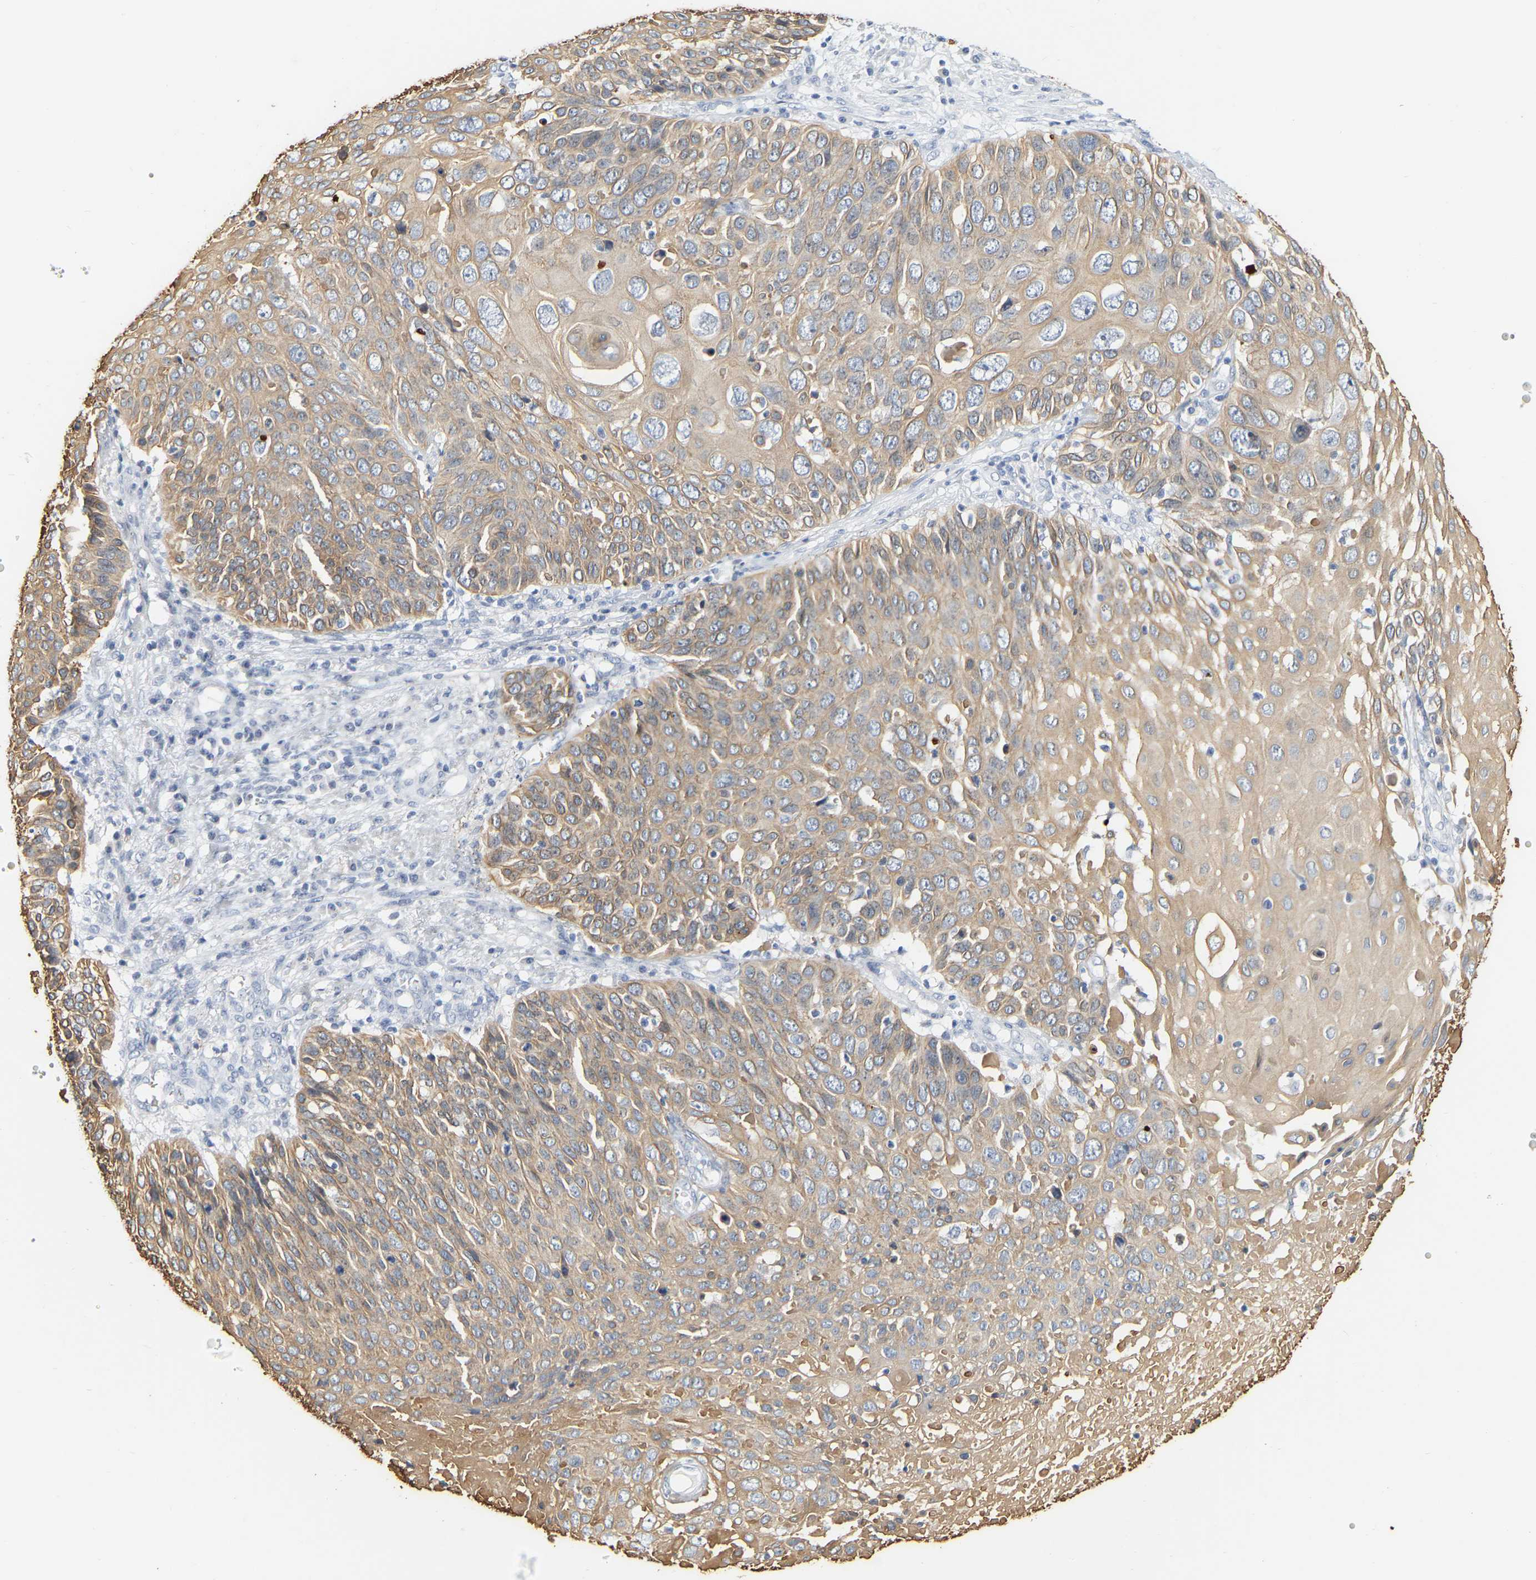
{"staining": {"intensity": "weak", "quantity": ">75%", "location": "cytoplasmic/membranous"}, "tissue": "cervical cancer", "cell_type": "Tumor cells", "image_type": "cancer", "snomed": [{"axis": "morphology", "description": "Squamous cell carcinoma, NOS"}, {"axis": "topography", "description": "Cervix"}], "caption": "Cervical cancer tissue demonstrates weak cytoplasmic/membranous staining in about >75% of tumor cells", "gene": "KRT76", "patient": {"sex": "female", "age": 74}}